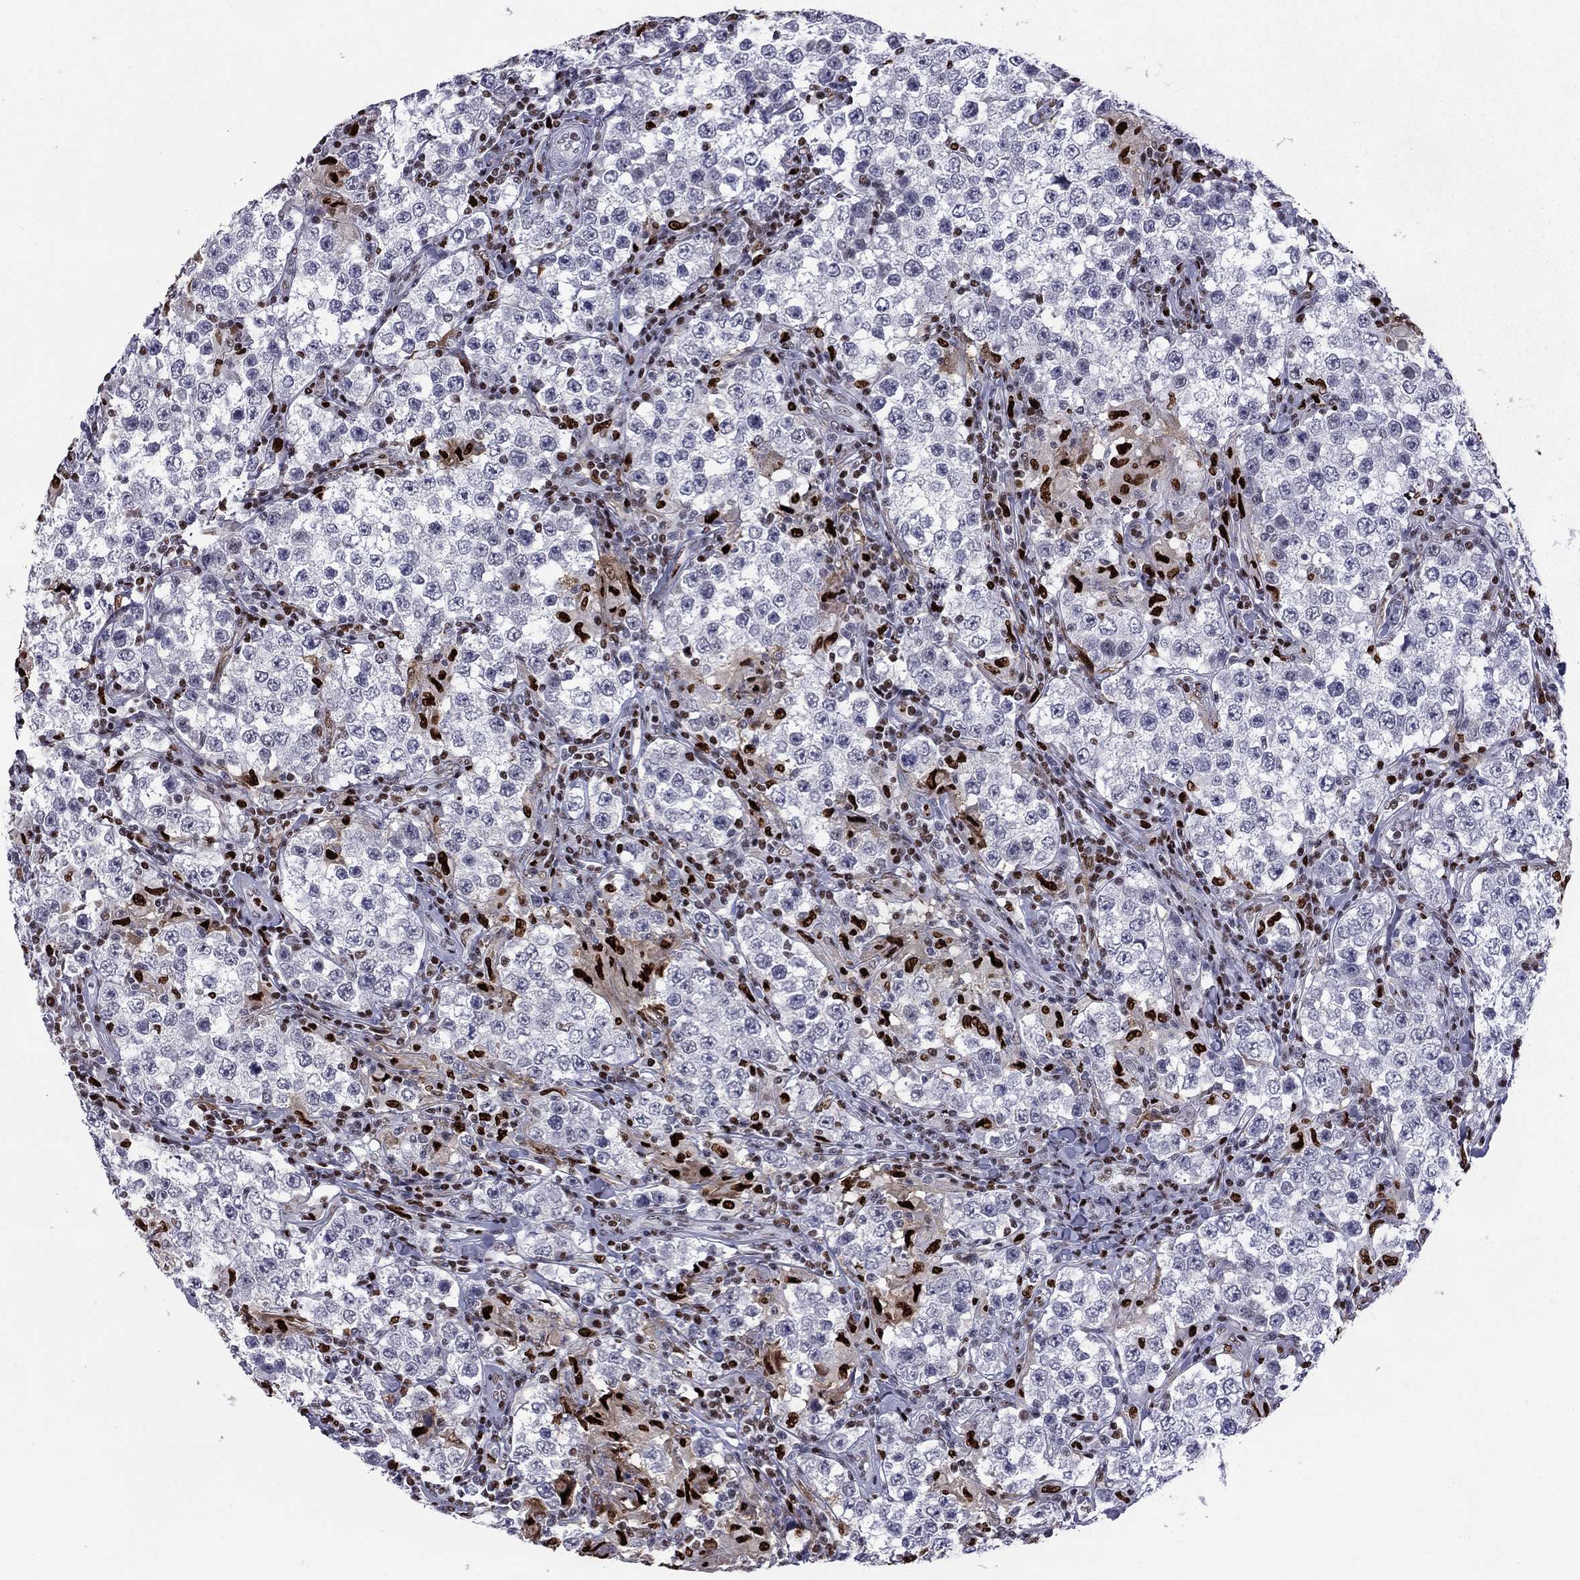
{"staining": {"intensity": "negative", "quantity": "none", "location": "none"}, "tissue": "testis cancer", "cell_type": "Tumor cells", "image_type": "cancer", "snomed": [{"axis": "morphology", "description": "Seminoma, NOS"}, {"axis": "morphology", "description": "Carcinoma, Embryonal, NOS"}, {"axis": "topography", "description": "Testis"}], "caption": "There is no significant expression in tumor cells of testis cancer (seminoma).", "gene": "PCGF3", "patient": {"sex": "male", "age": 41}}